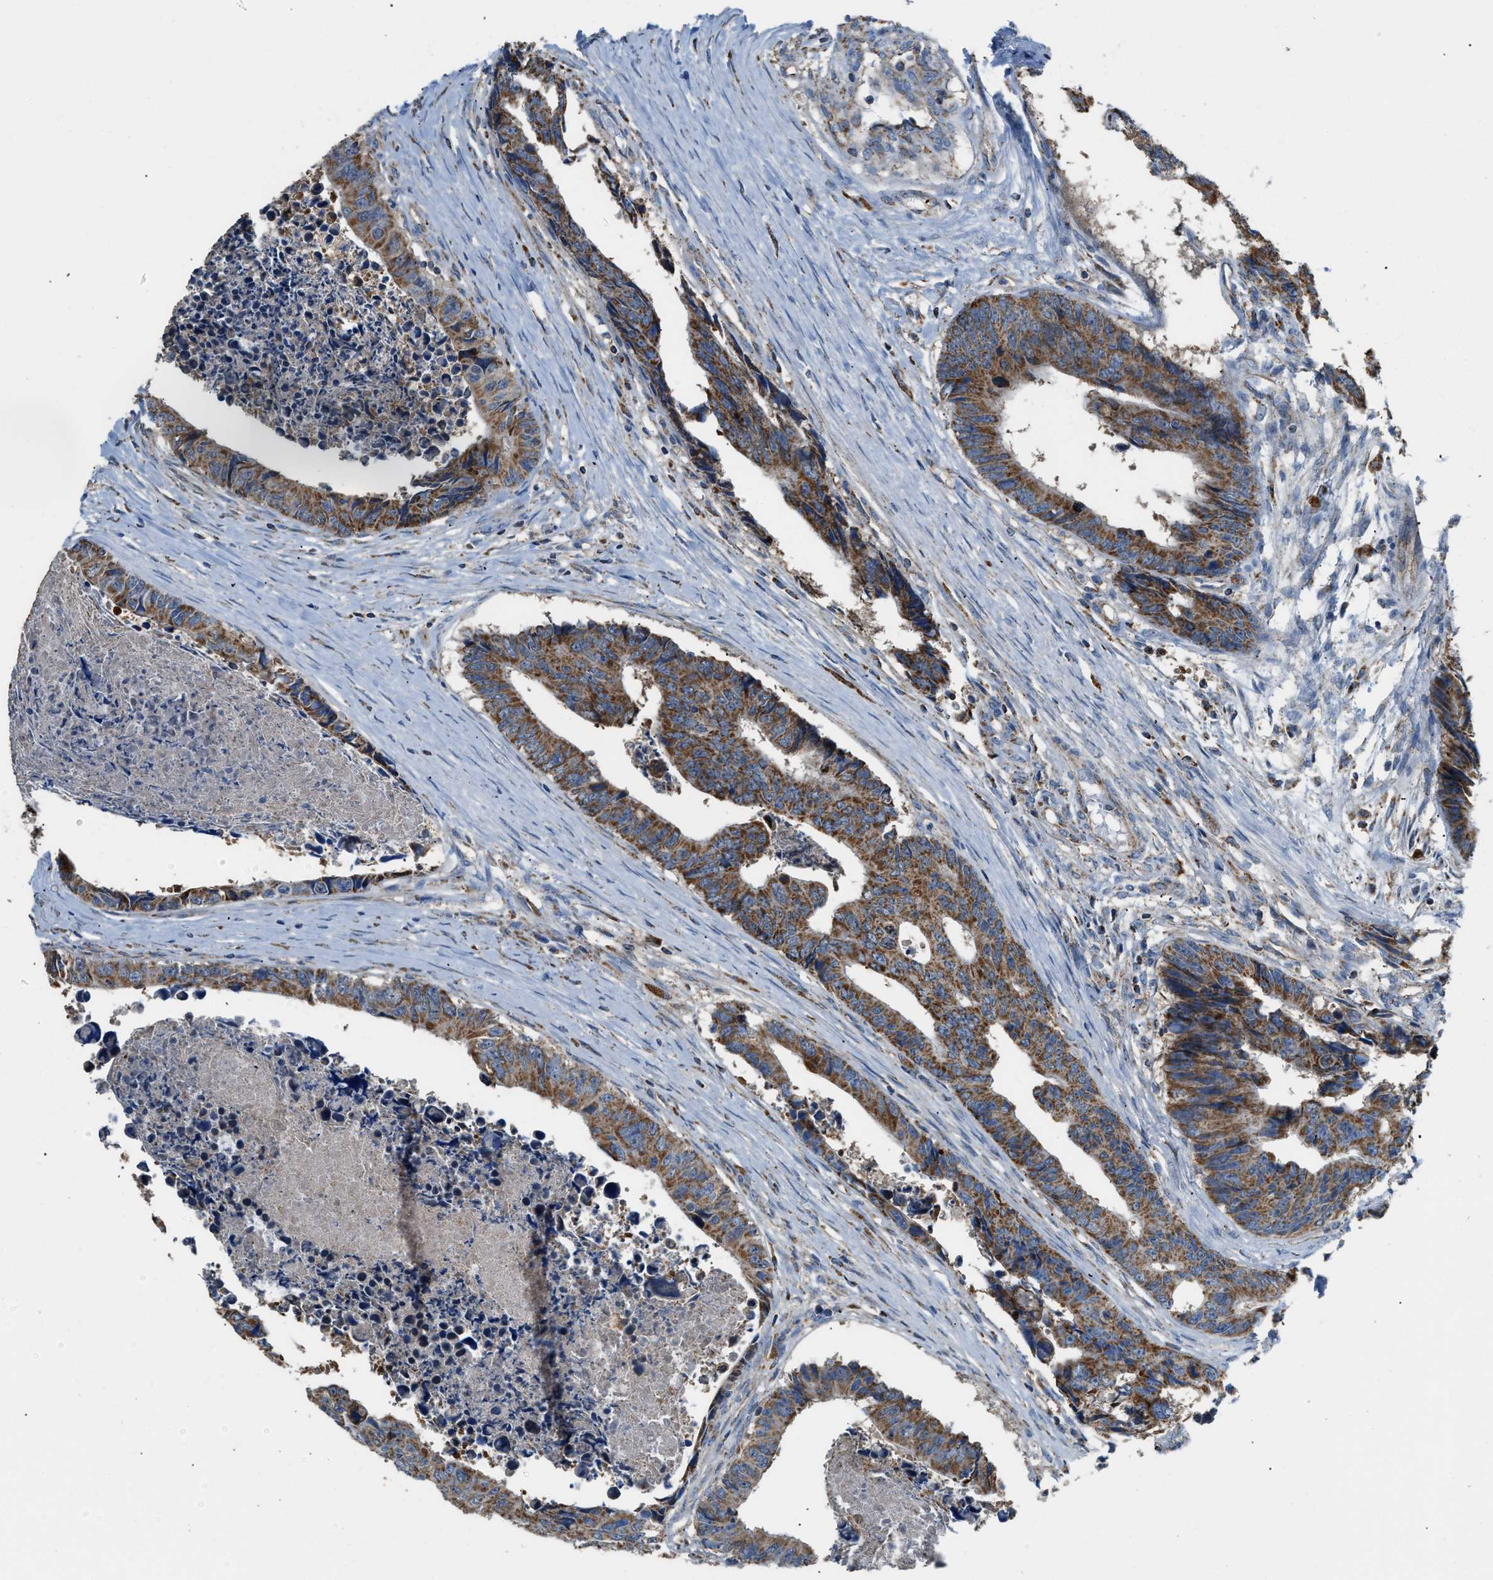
{"staining": {"intensity": "moderate", "quantity": ">75%", "location": "cytoplasmic/membranous"}, "tissue": "colorectal cancer", "cell_type": "Tumor cells", "image_type": "cancer", "snomed": [{"axis": "morphology", "description": "Adenocarcinoma, NOS"}, {"axis": "topography", "description": "Rectum"}], "caption": "Protein staining shows moderate cytoplasmic/membranous positivity in approximately >75% of tumor cells in colorectal cancer (adenocarcinoma).", "gene": "ETFB", "patient": {"sex": "male", "age": 84}}